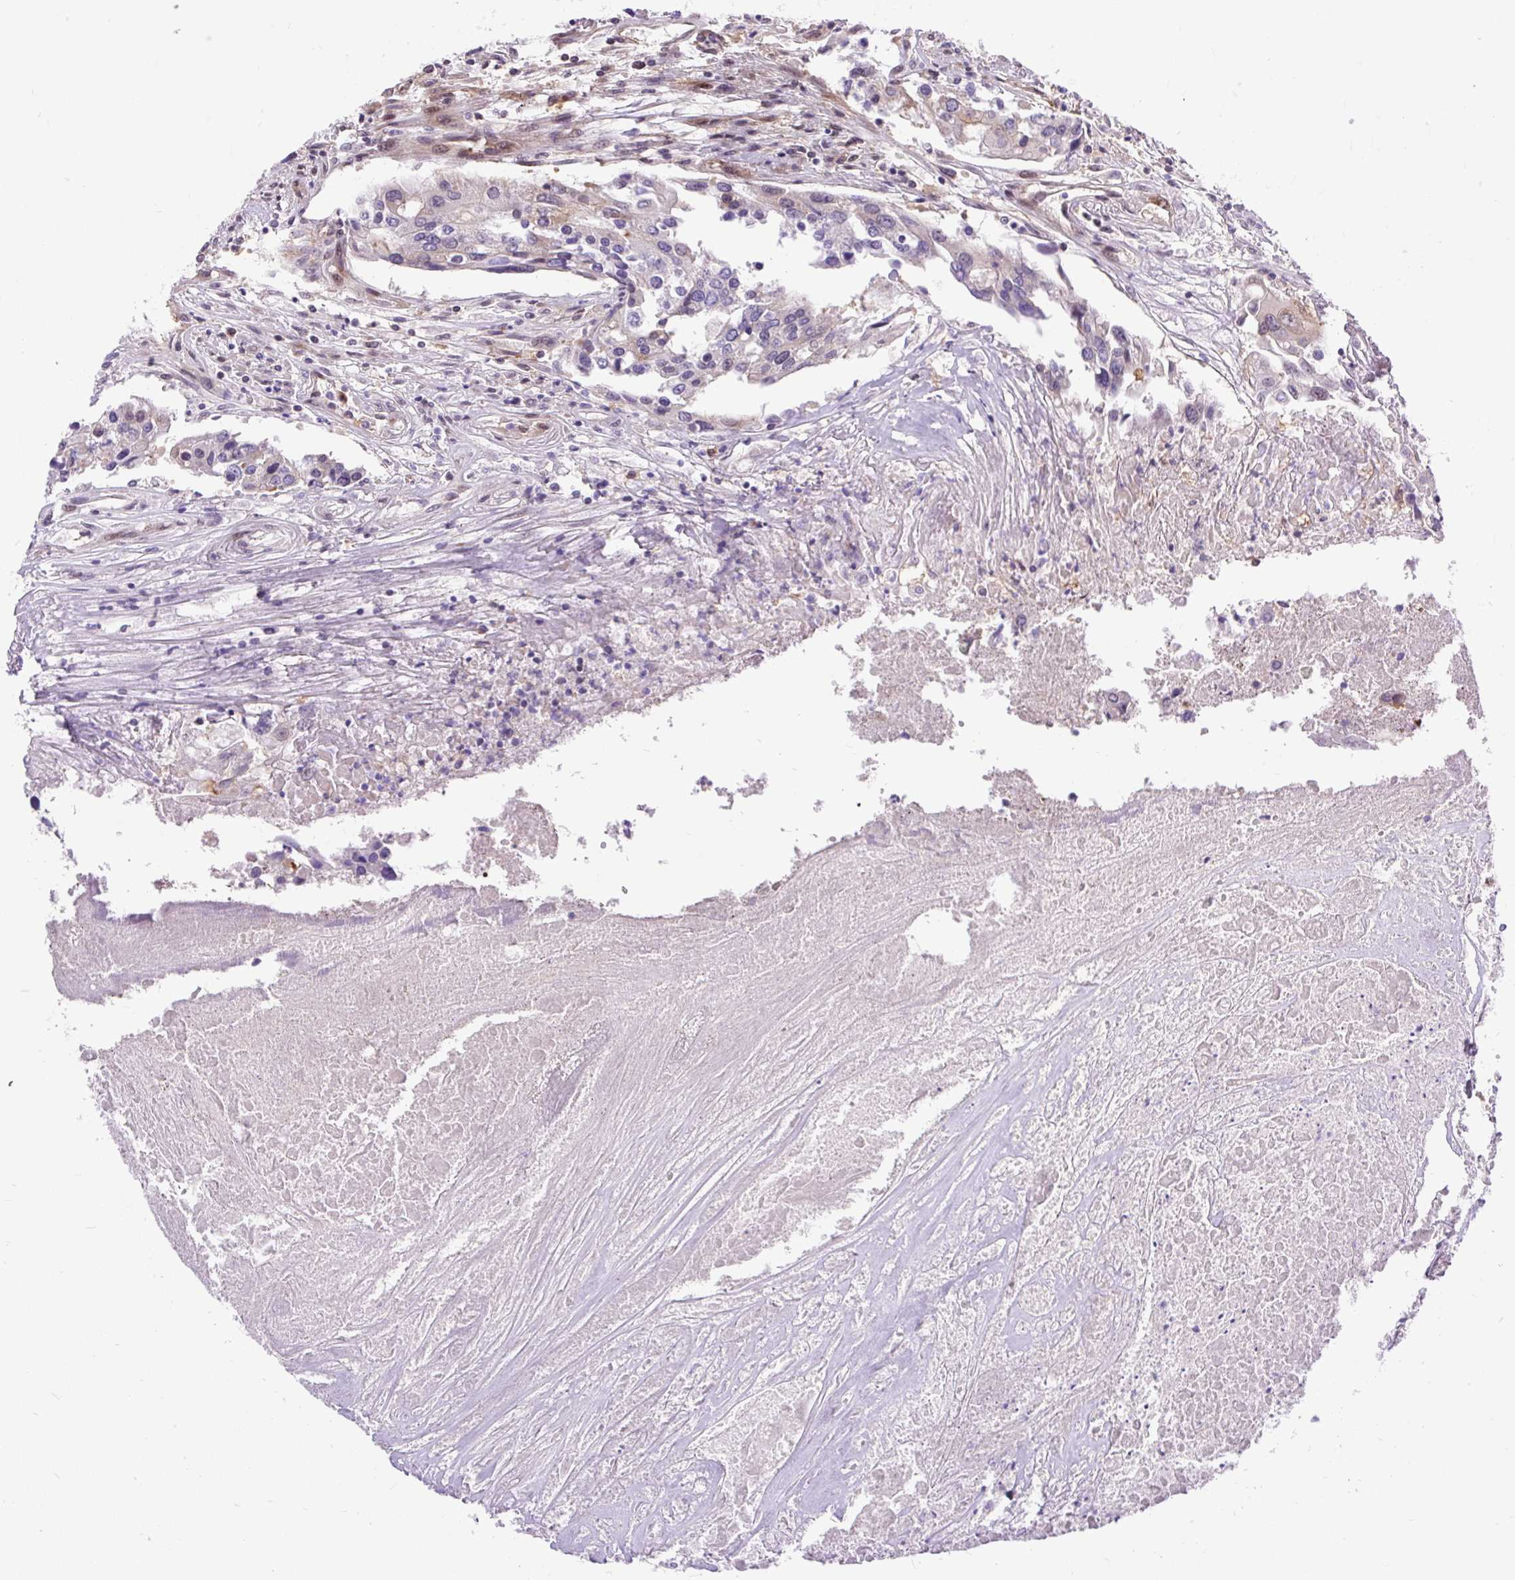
{"staining": {"intensity": "negative", "quantity": "none", "location": "none"}, "tissue": "colorectal cancer", "cell_type": "Tumor cells", "image_type": "cancer", "snomed": [{"axis": "morphology", "description": "Adenocarcinoma, NOS"}, {"axis": "topography", "description": "Colon"}], "caption": "Protein analysis of adenocarcinoma (colorectal) demonstrates no significant positivity in tumor cells.", "gene": "TRIM17", "patient": {"sex": "male", "age": 77}}